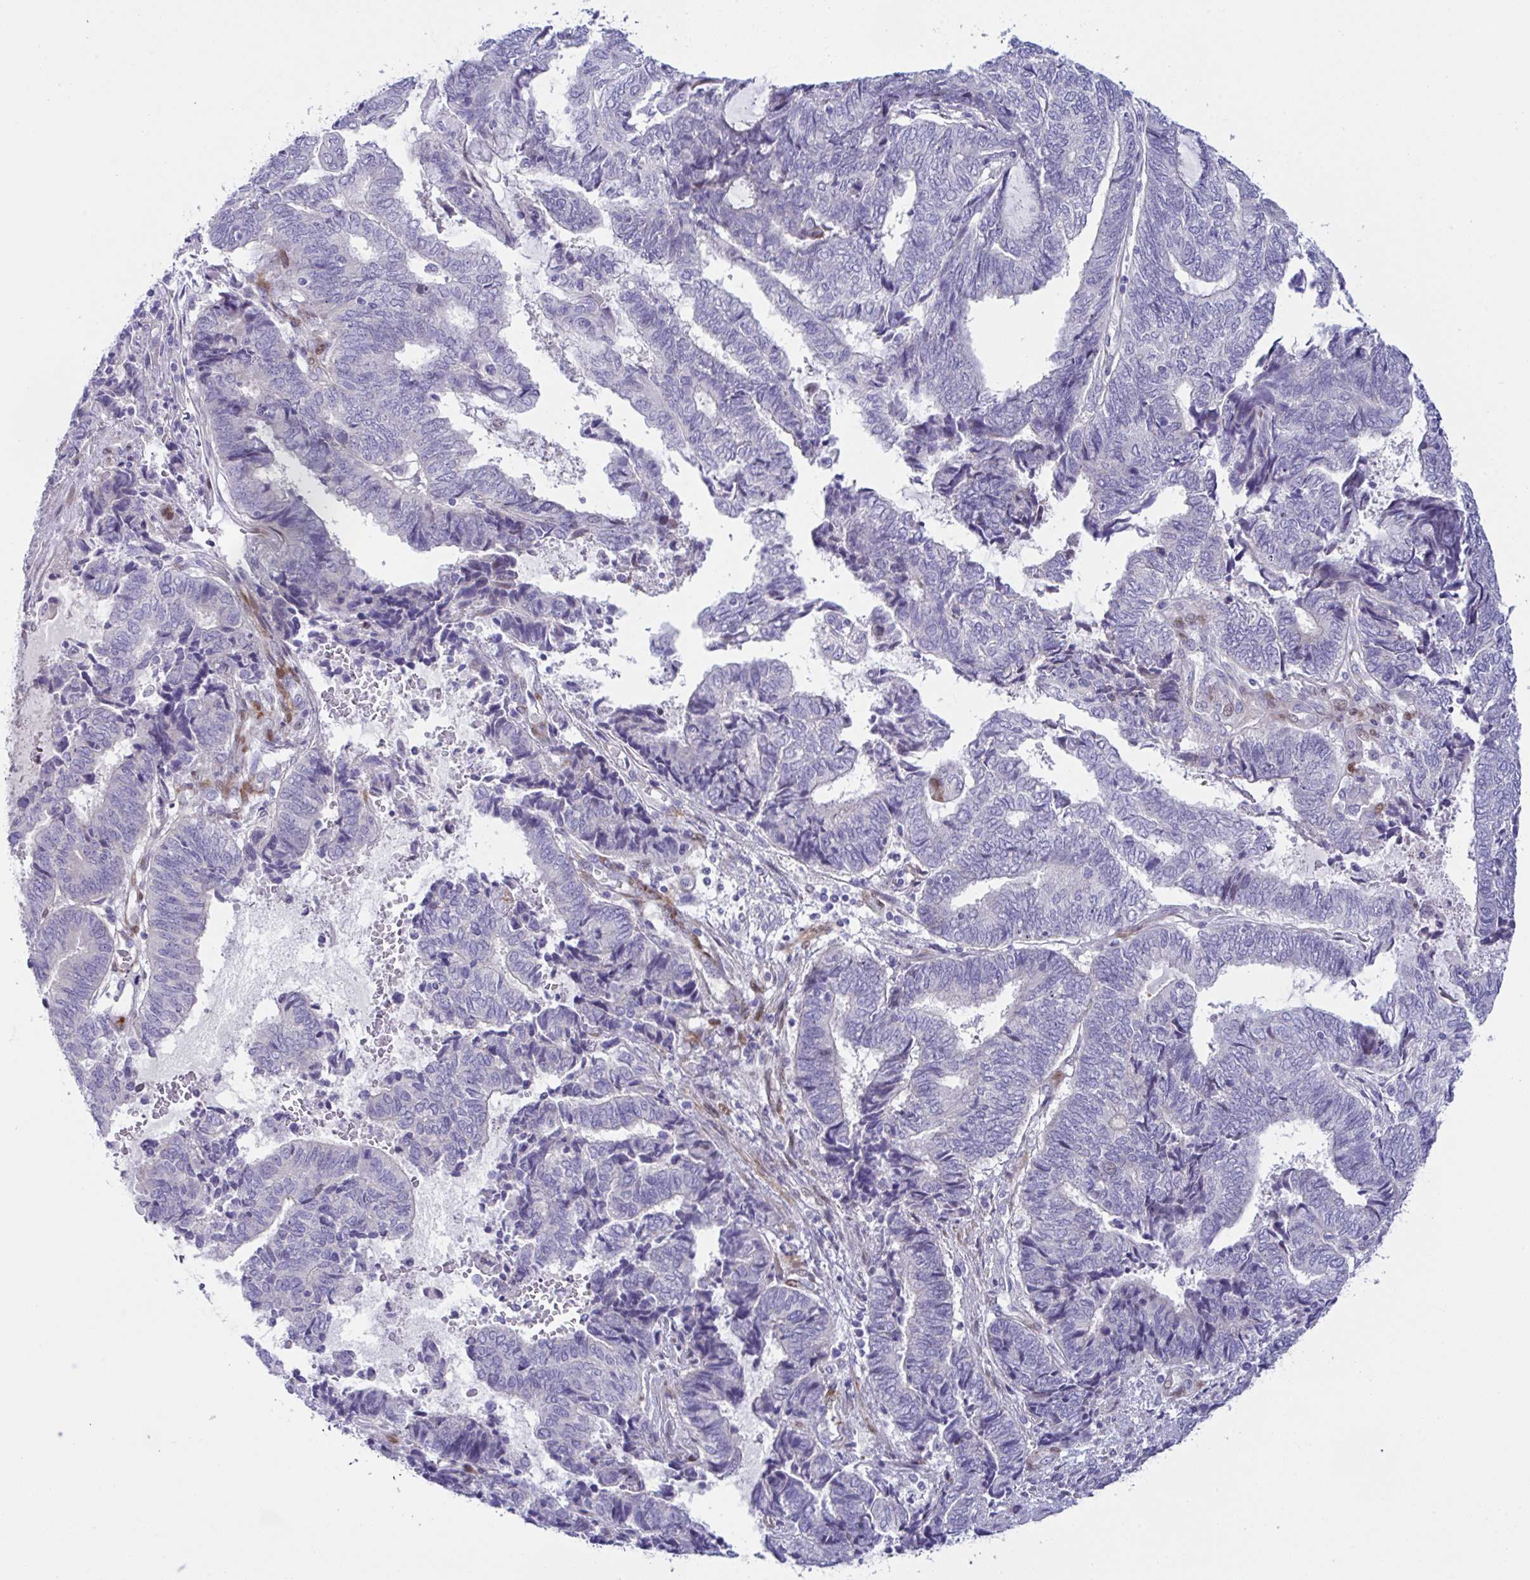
{"staining": {"intensity": "negative", "quantity": "none", "location": "none"}, "tissue": "endometrial cancer", "cell_type": "Tumor cells", "image_type": "cancer", "snomed": [{"axis": "morphology", "description": "Adenocarcinoma, NOS"}, {"axis": "topography", "description": "Uterus"}, {"axis": "topography", "description": "Endometrium"}], "caption": "The histopathology image demonstrates no staining of tumor cells in endometrial cancer.", "gene": "ZNF713", "patient": {"sex": "female", "age": 70}}